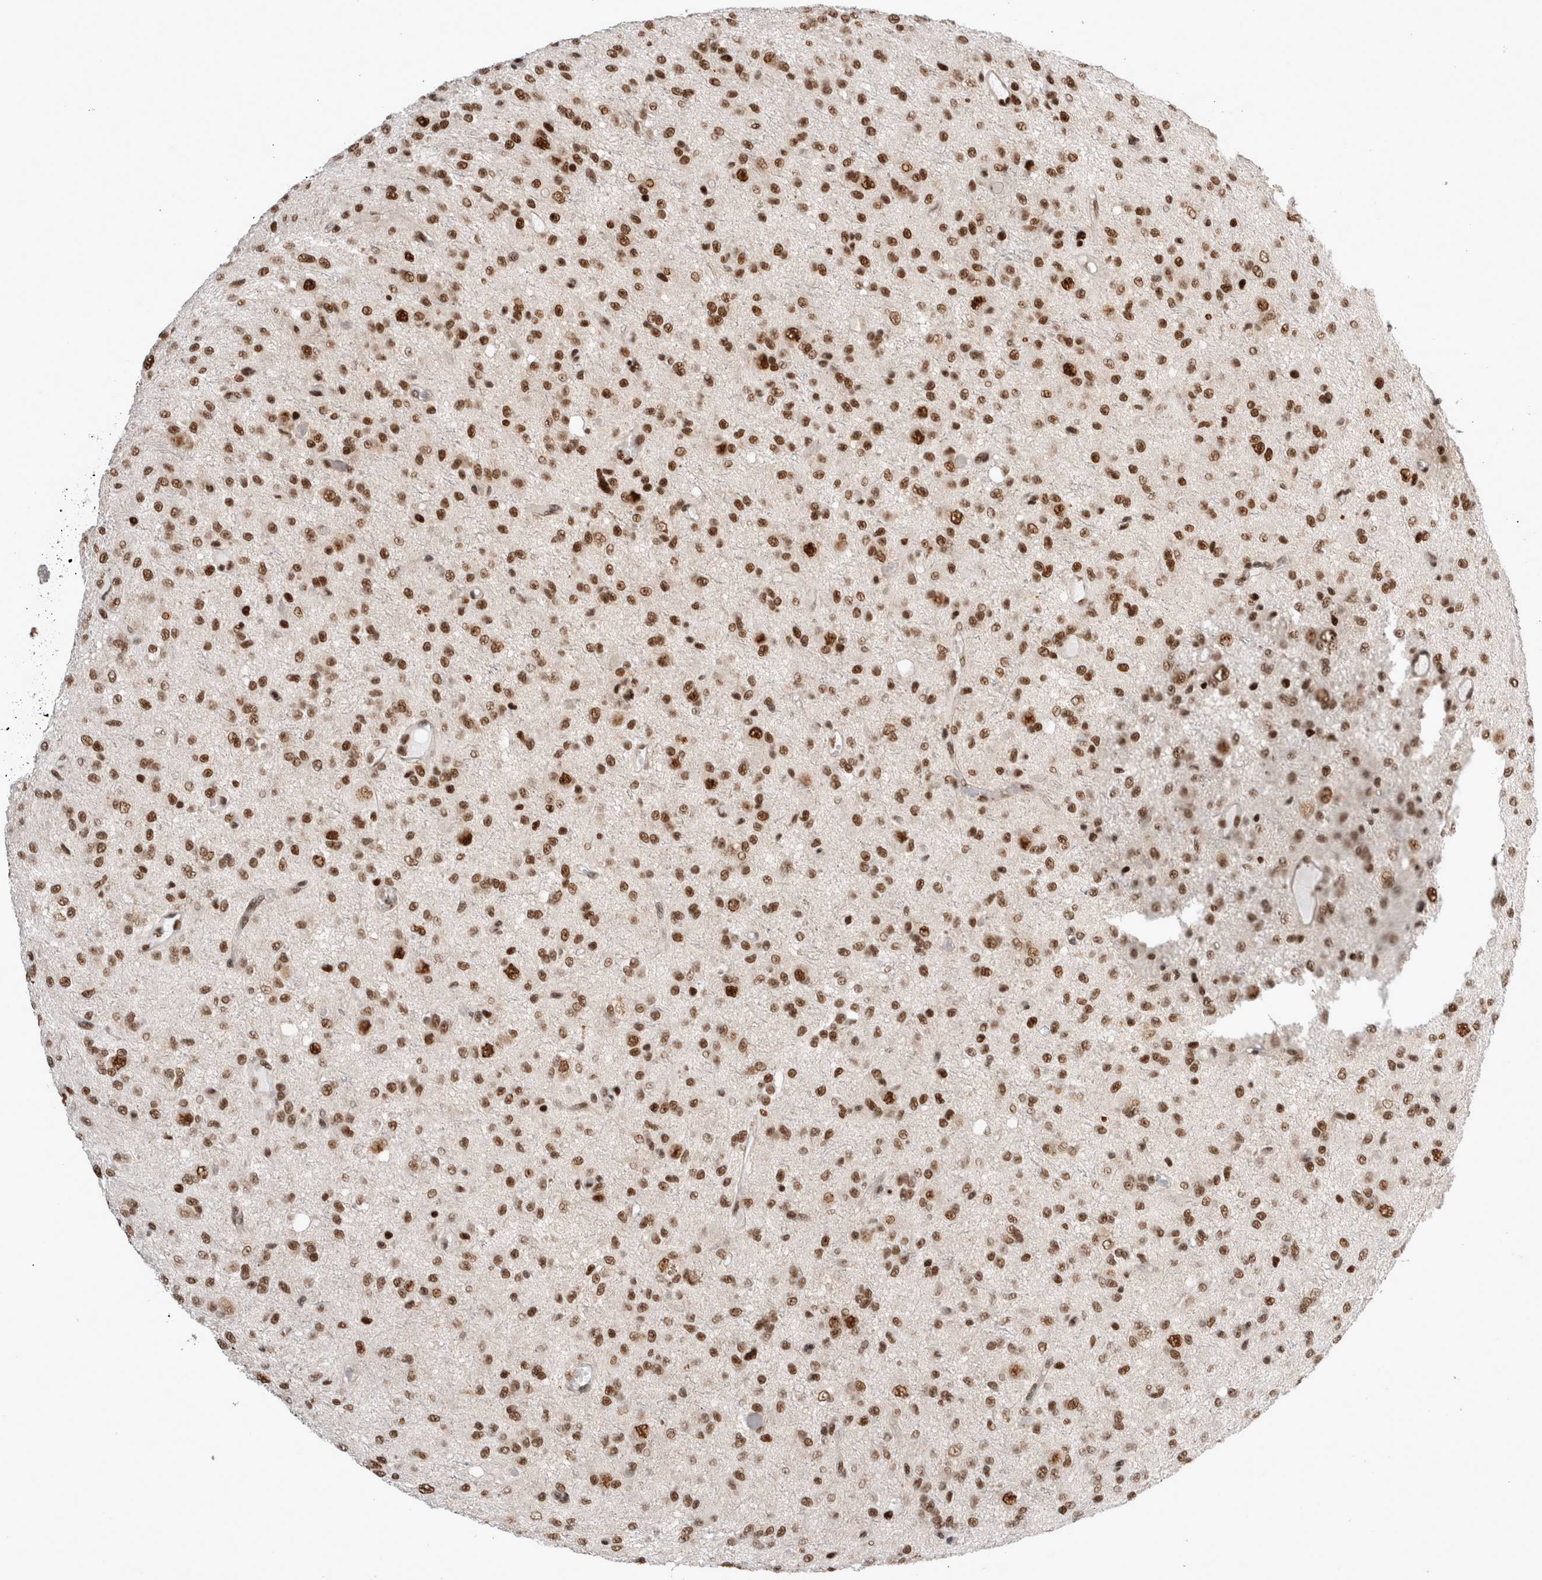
{"staining": {"intensity": "strong", "quantity": ">75%", "location": "nuclear"}, "tissue": "glioma", "cell_type": "Tumor cells", "image_type": "cancer", "snomed": [{"axis": "morphology", "description": "Glioma, malignant, High grade"}, {"axis": "topography", "description": "Brain"}], "caption": "About >75% of tumor cells in high-grade glioma (malignant) demonstrate strong nuclear protein expression as visualized by brown immunohistochemical staining.", "gene": "EYA2", "patient": {"sex": "female", "age": 59}}